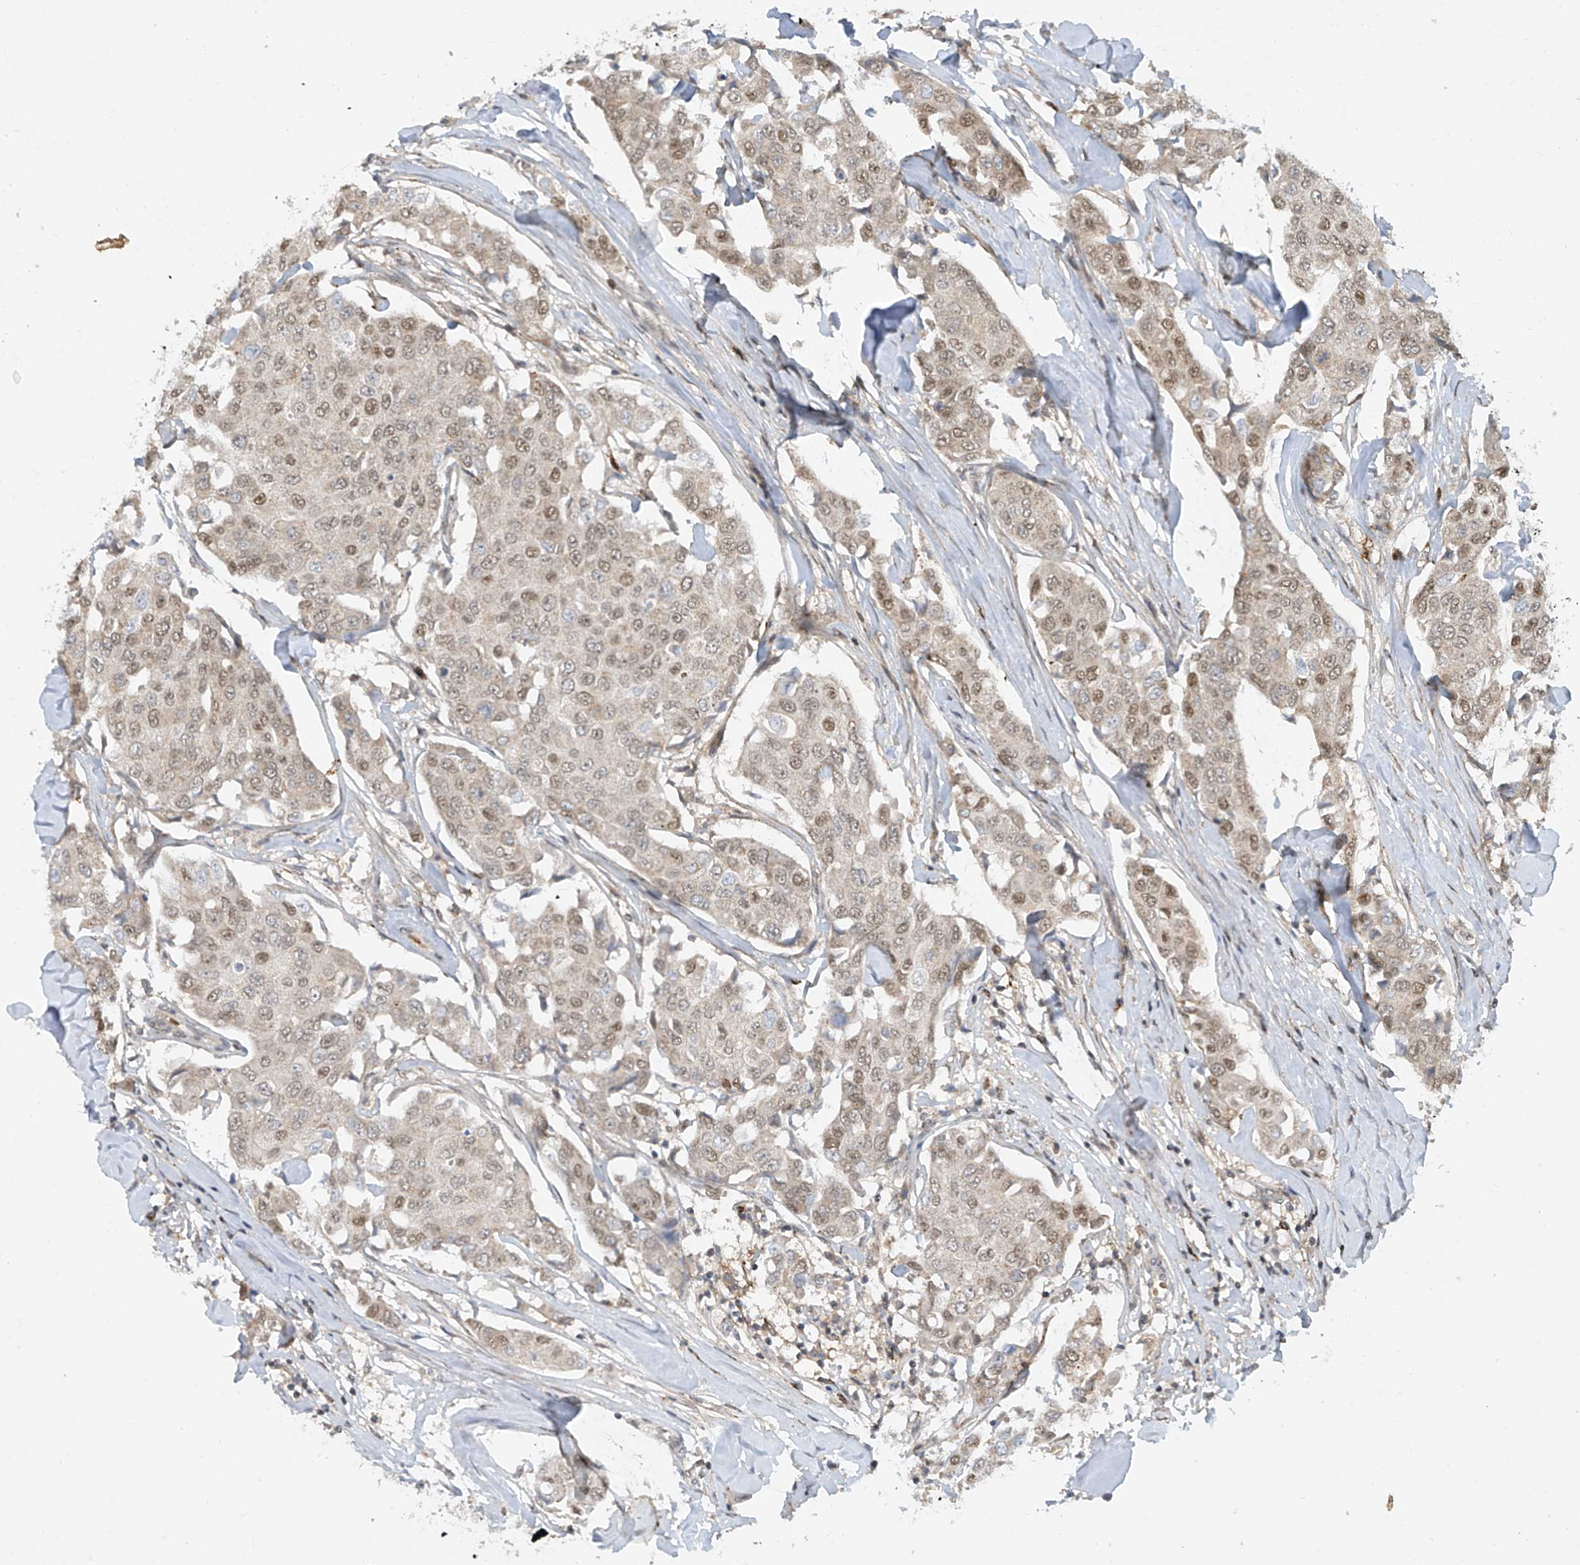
{"staining": {"intensity": "weak", "quantity": ">75%", "location": "nuclear"}, "tissue": "breast cancer", "cell_type": "Tumor cells", "image_type": "cancer", "snomed": [{"axis": "morphology", "description": "Duct carcinoma"}, {"axis": "topography", "description": "Breast"}], "caption": "Immunohistochemical staining of human breast cancer (infiltrating ductal carcinoma) displays weak nuclear protein expression in approximately >75% of tumor cells.", "gene": "LAGE3", "patient": {"sex": "female", "age": 80}}